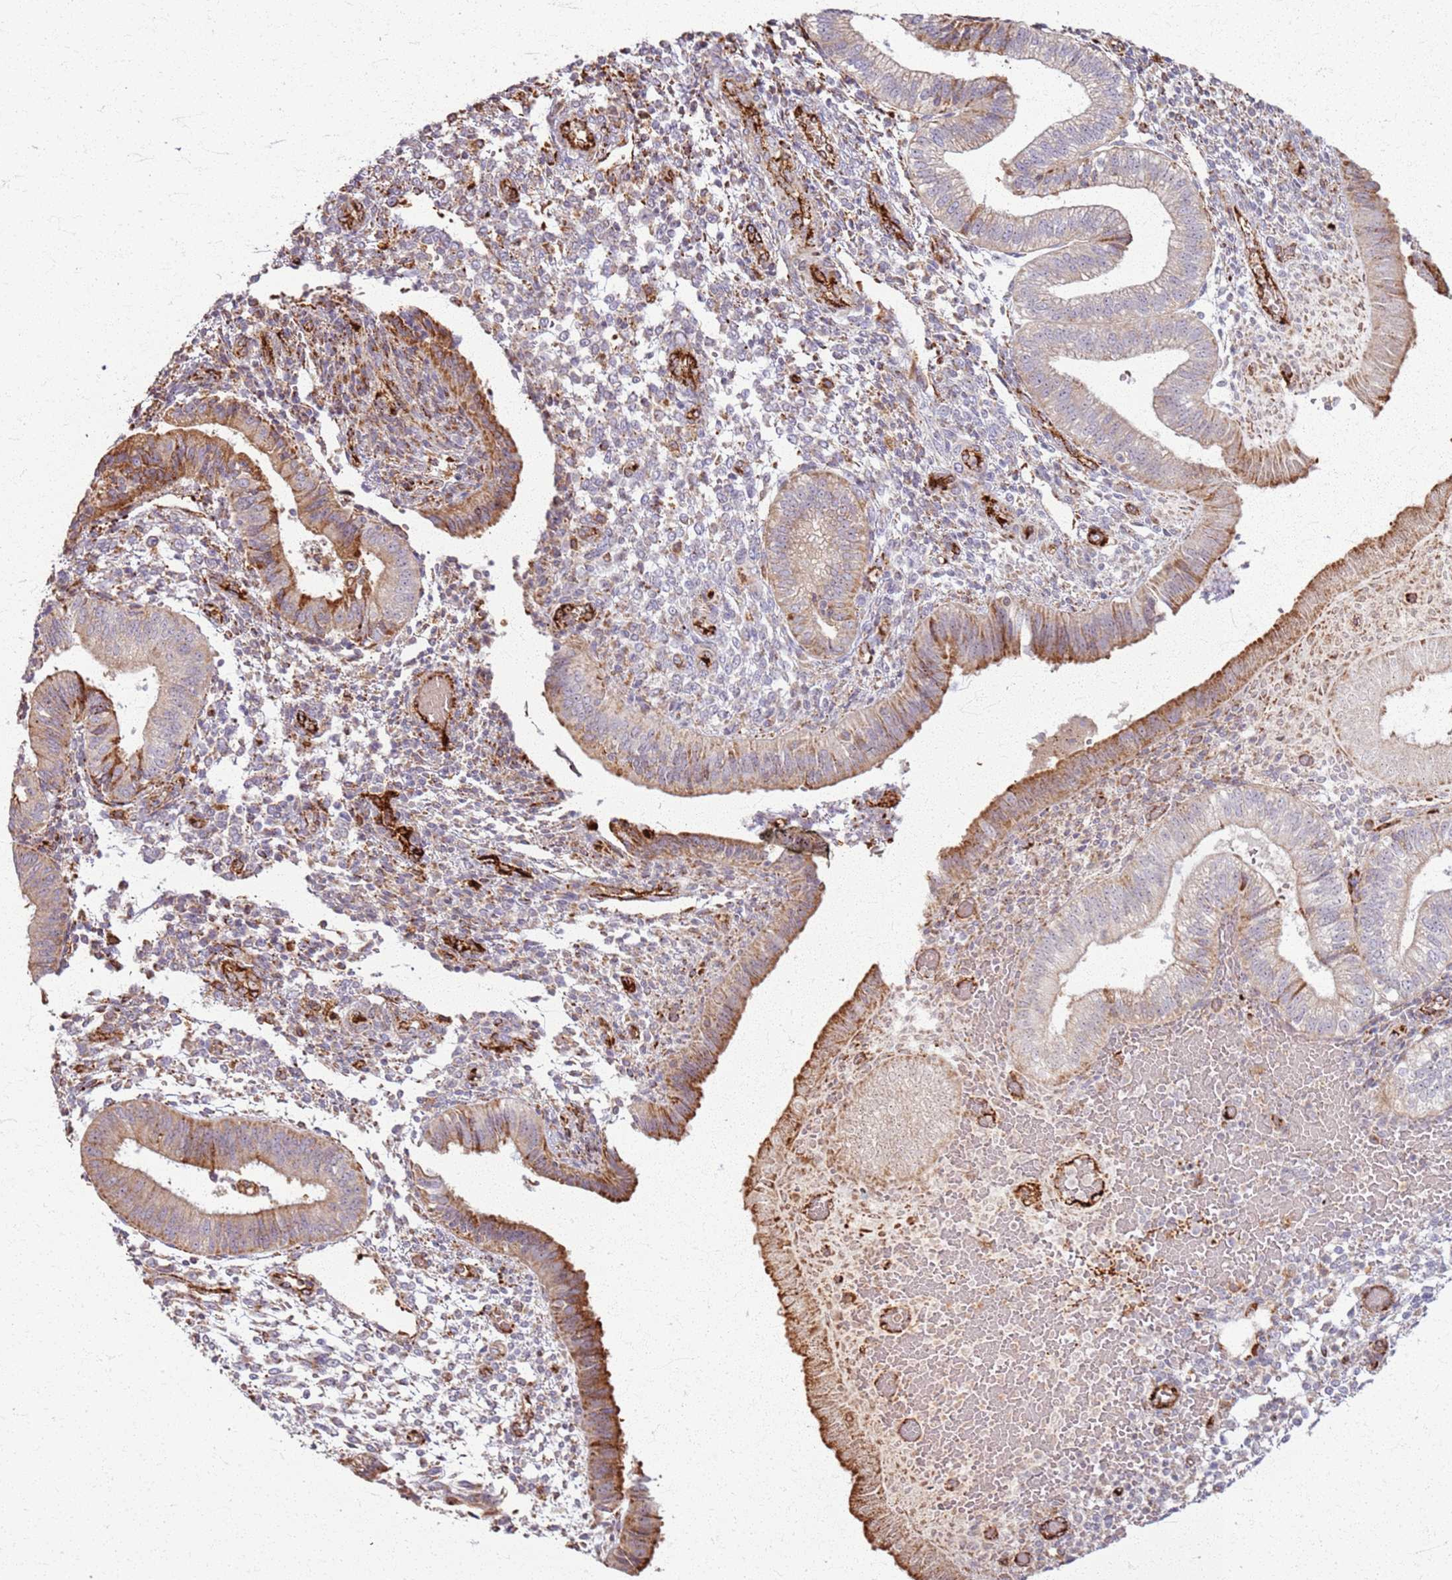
{"staining": {"intensity": "moderate", "quantity": "<25%", "location": "cytoplasmic/membranous"}, "tissue": "endometrium", "cell_type": "Cells in endometrial stroma", "image_type": "normal", "snomed": [{"axis": "morphology", "description": "Normal tissue, NOS"}, {"axis": "topography", "description": "Endometrium"}], "caption": "Immunohistochemical staining of benign human endometrium displays moderate cytoplasmic/membranous protein staining in about <25% of cells in endometrial stroma. Using DAB (brown) and hematoxylin (blue) stains, captured at high magnification using brightfield microscopy.", "gene": "KRI1", "patient": {"sex": "female", "age": 34}}